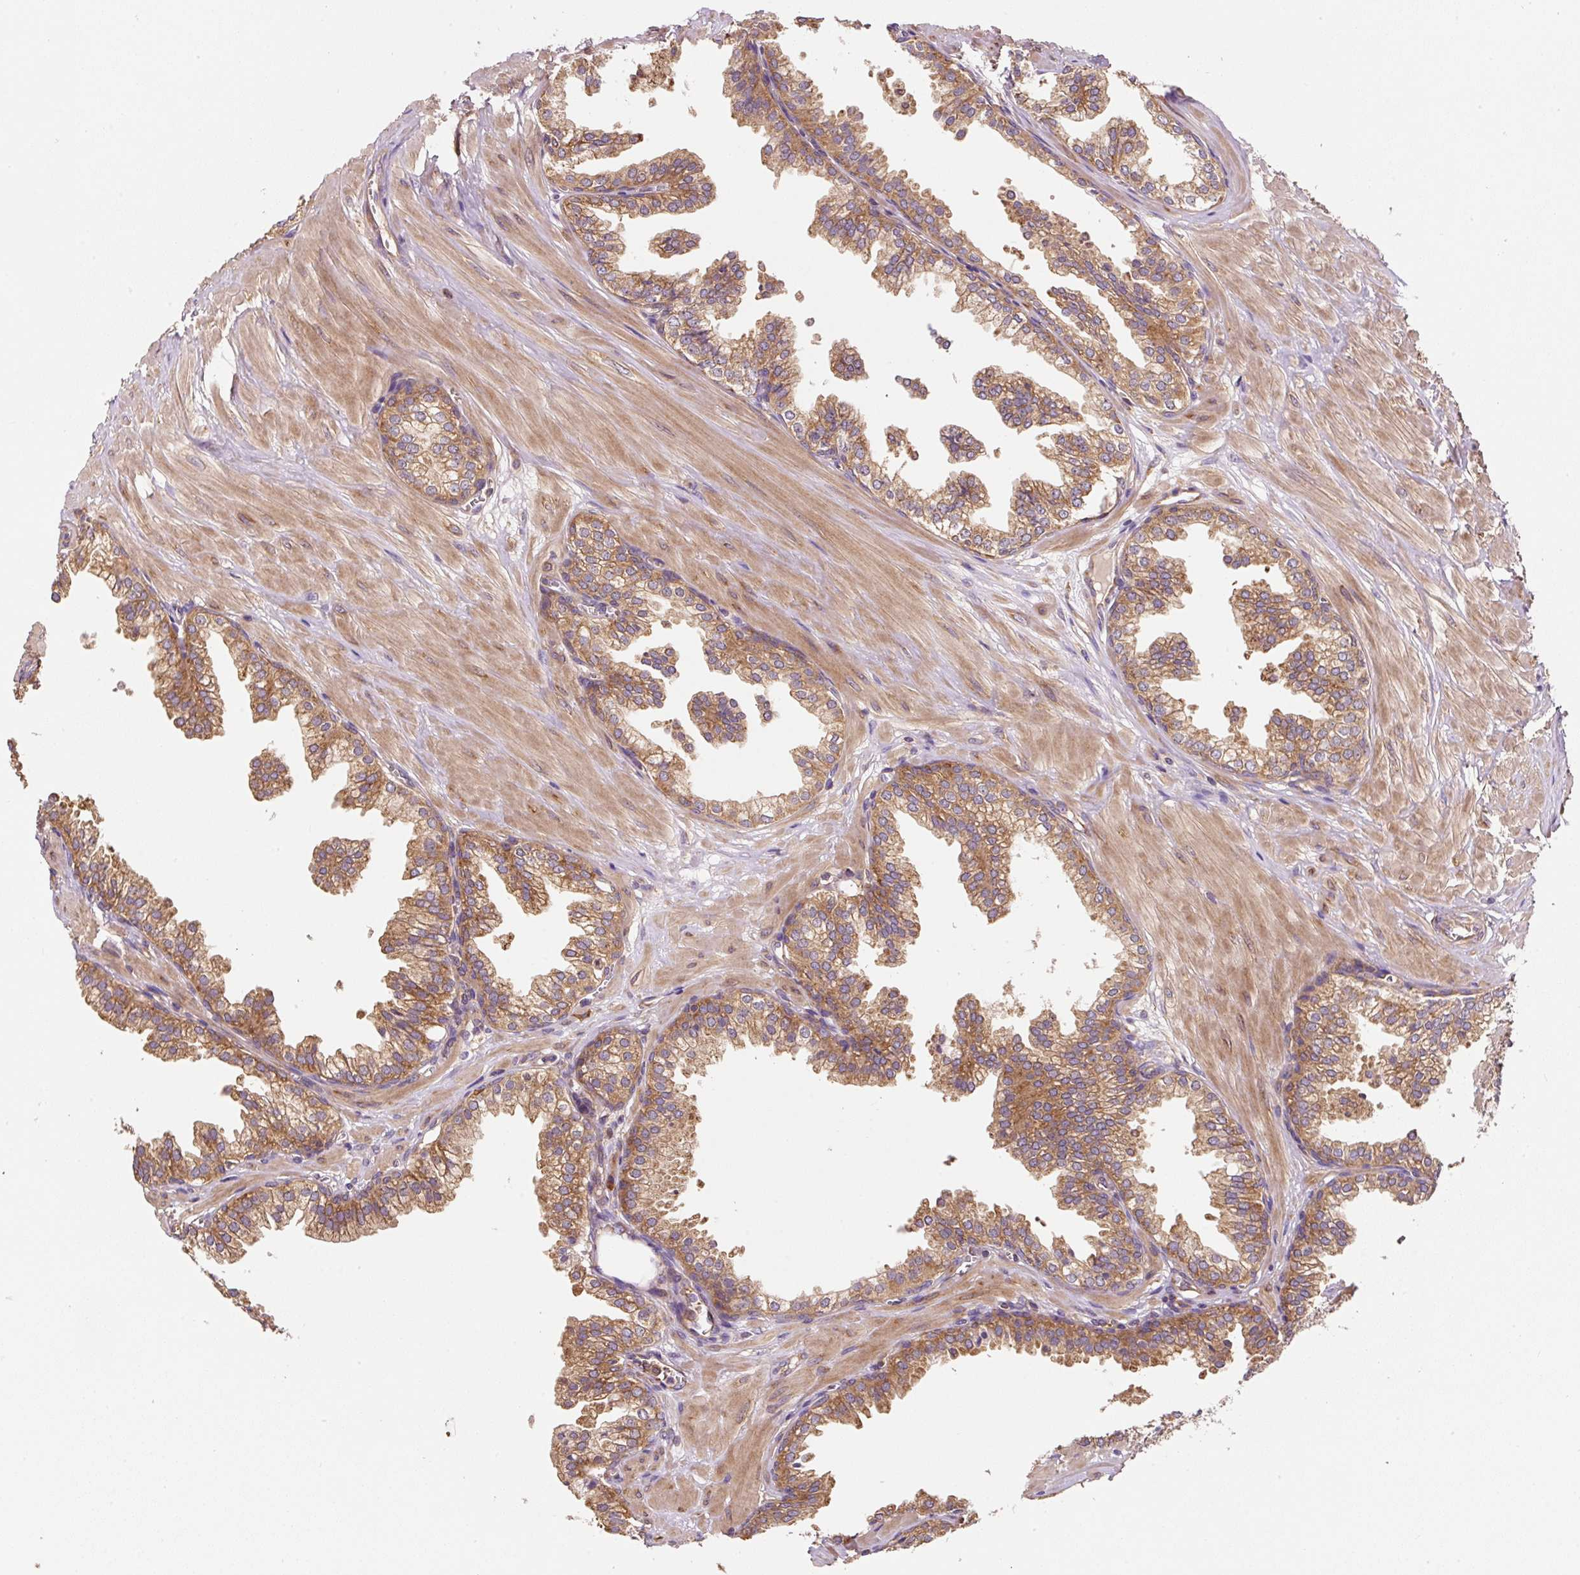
{"staining": {"intensity": "moderate", "quantity": ">75%", "location": "cytoplasmic/membranous"}, "tissue": "prostate", "cell_type": "Glandular cells", "image_type": "normal", "snomed": [{"axis": "morphology", "description": "Normal tissue, NOS"}, {"axis": "topography", "description": "Prostate"}, {"axis": "topography", "description": "Peripheral nerve tissue"}], "caption": "Brown immunohistochemical staining in normal human prostate displays moderate cytoplasmic/membranous expression in approximately >75% of glandular cells.", "gene": "EIF2S2", "patient": {"sex": "male", "age": 55}}